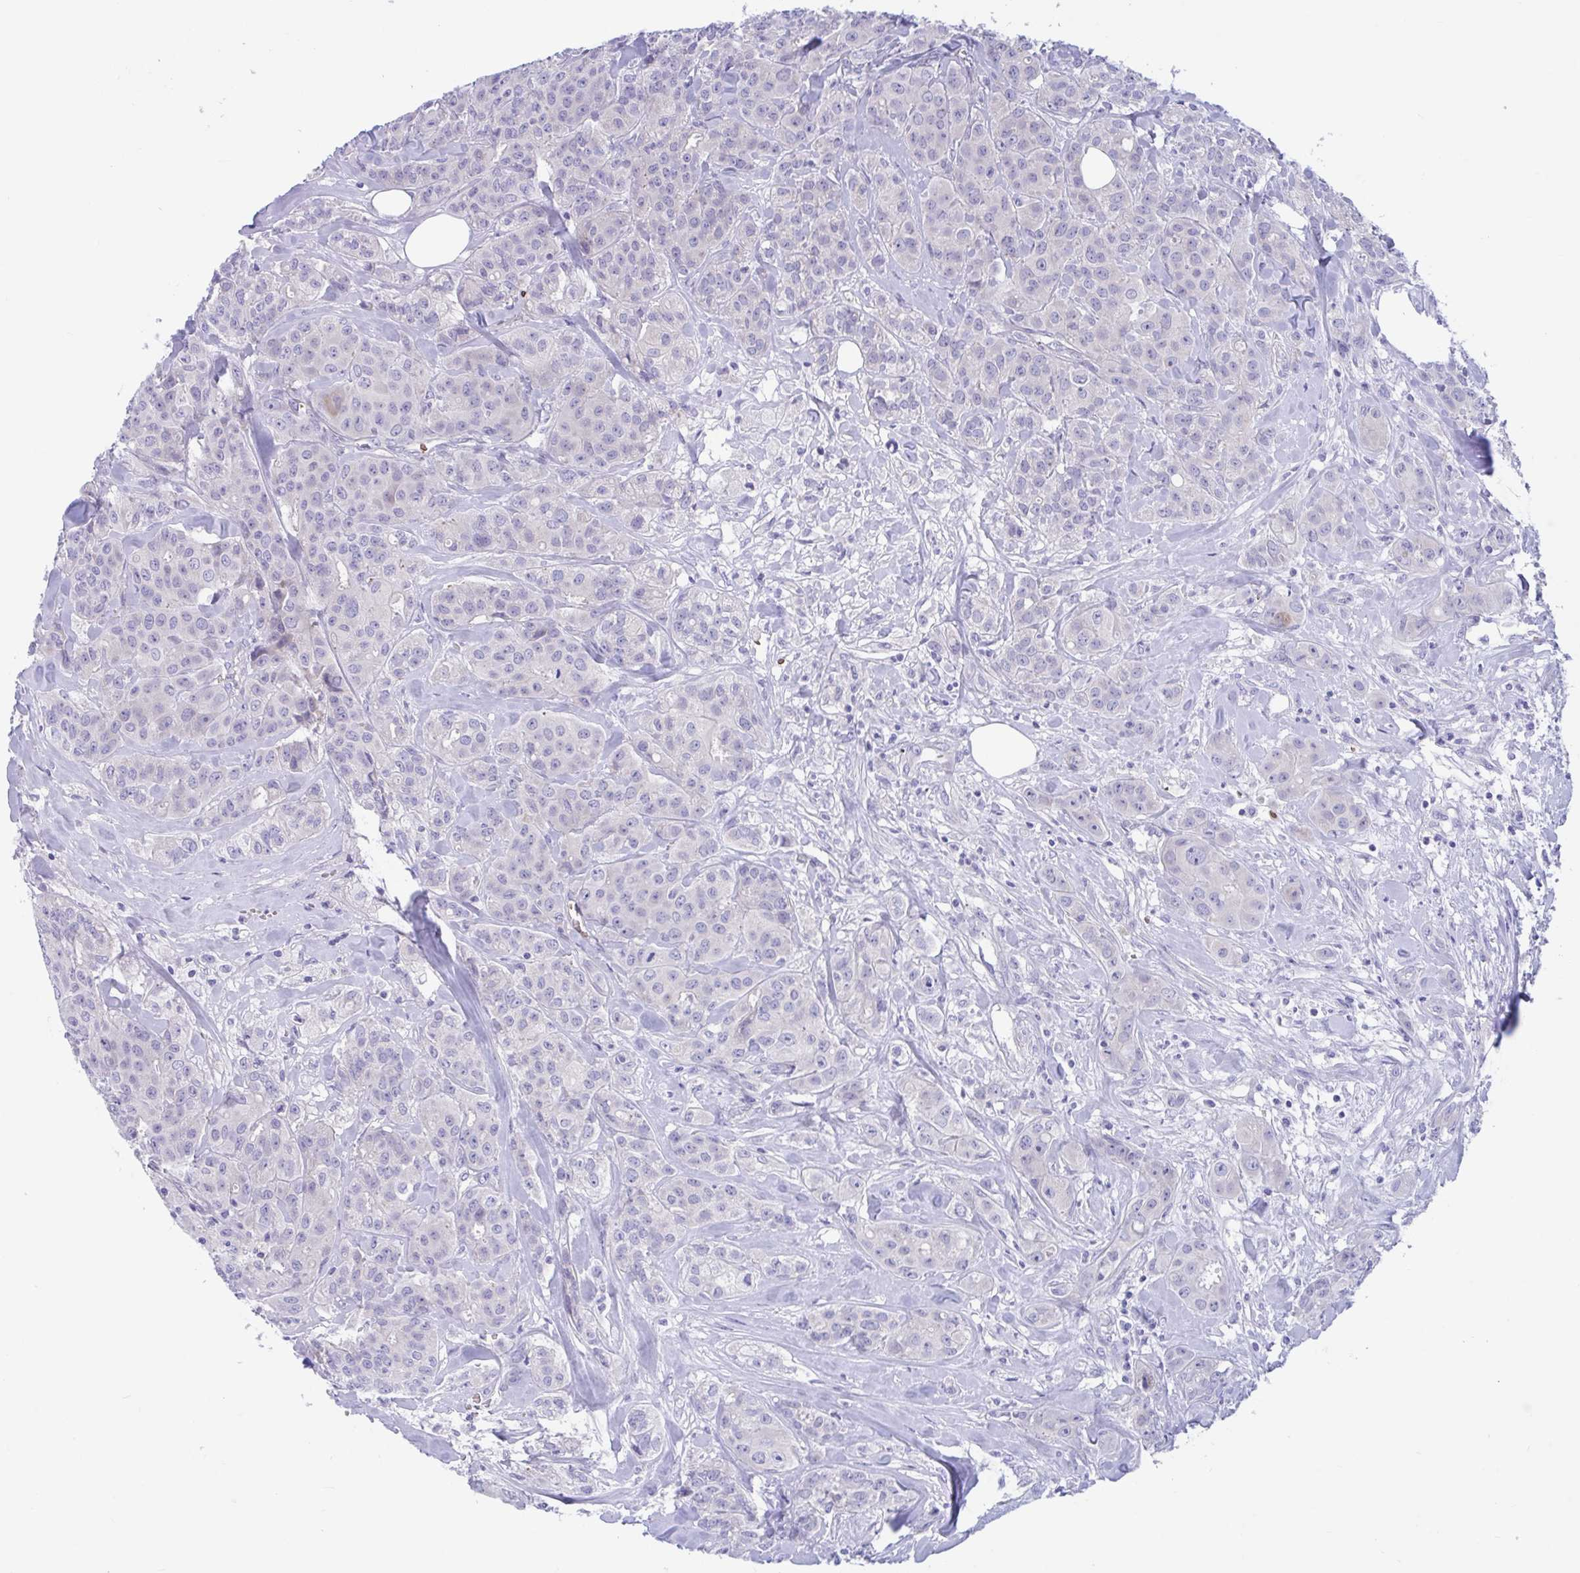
{"staining": {"intensity": "negative", "quantity": "none", "location": "none"}, "tissue": "breast cancer", "cell_type": "Tumor cells", "image_type": "cancer", "snomed": [{"axis": "morphology", "description": "Normal tissue, NOS"}, {"axis": "morphology", "description": "Duct carcinoma"}, {"axis": "topography", "description": "Breast"}], "caption": "A micrograph of human infiltrating ductal carcinoma (breast) is negative for staining in tumor cells.", "gene": "TTC30B", "patient": {"sex": "female", "age": 43}}